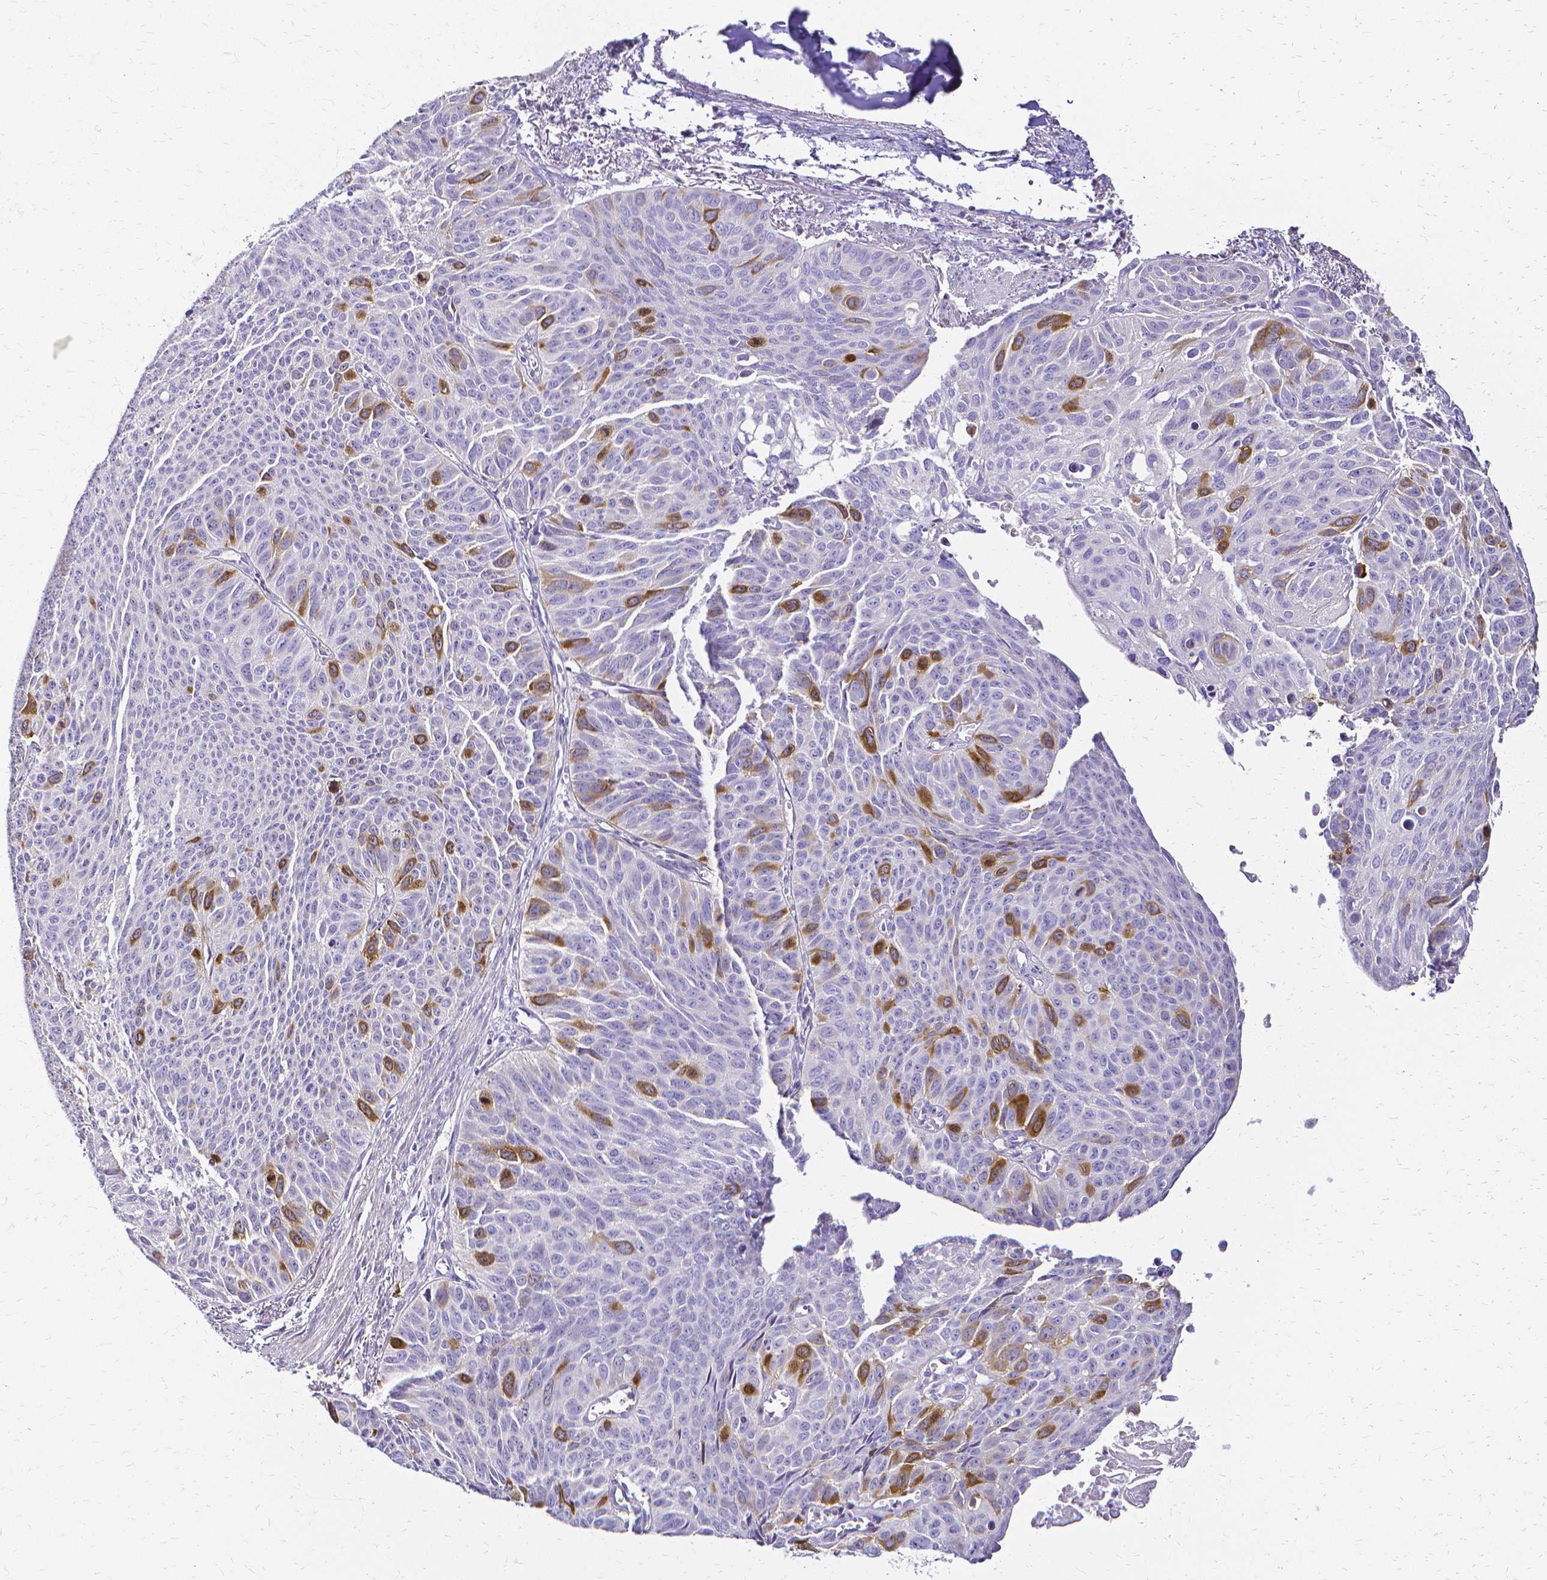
{"staining": {"intensity": "moderate", "quantity": "<25%", "location": "cytoplasmic/membranous"}, "tissue": "lung cancer", "cell_type": "Tumor cells", "image_type": "cancer", "snomed": [{"axis": "morphology", "description": "Squamous cell carcinoma, NOS"}, {"axis": "topography", "description": "Lung"}], "caption": "Immunohistochemical staining of squamous cell carcinoma (lung) displays low levels of moderate cytoplasmic/membranous protein expression in approximately <25% of tumor cells.", "gene": "CCNB1", "patient": {"sex": "male", "age": 71}}